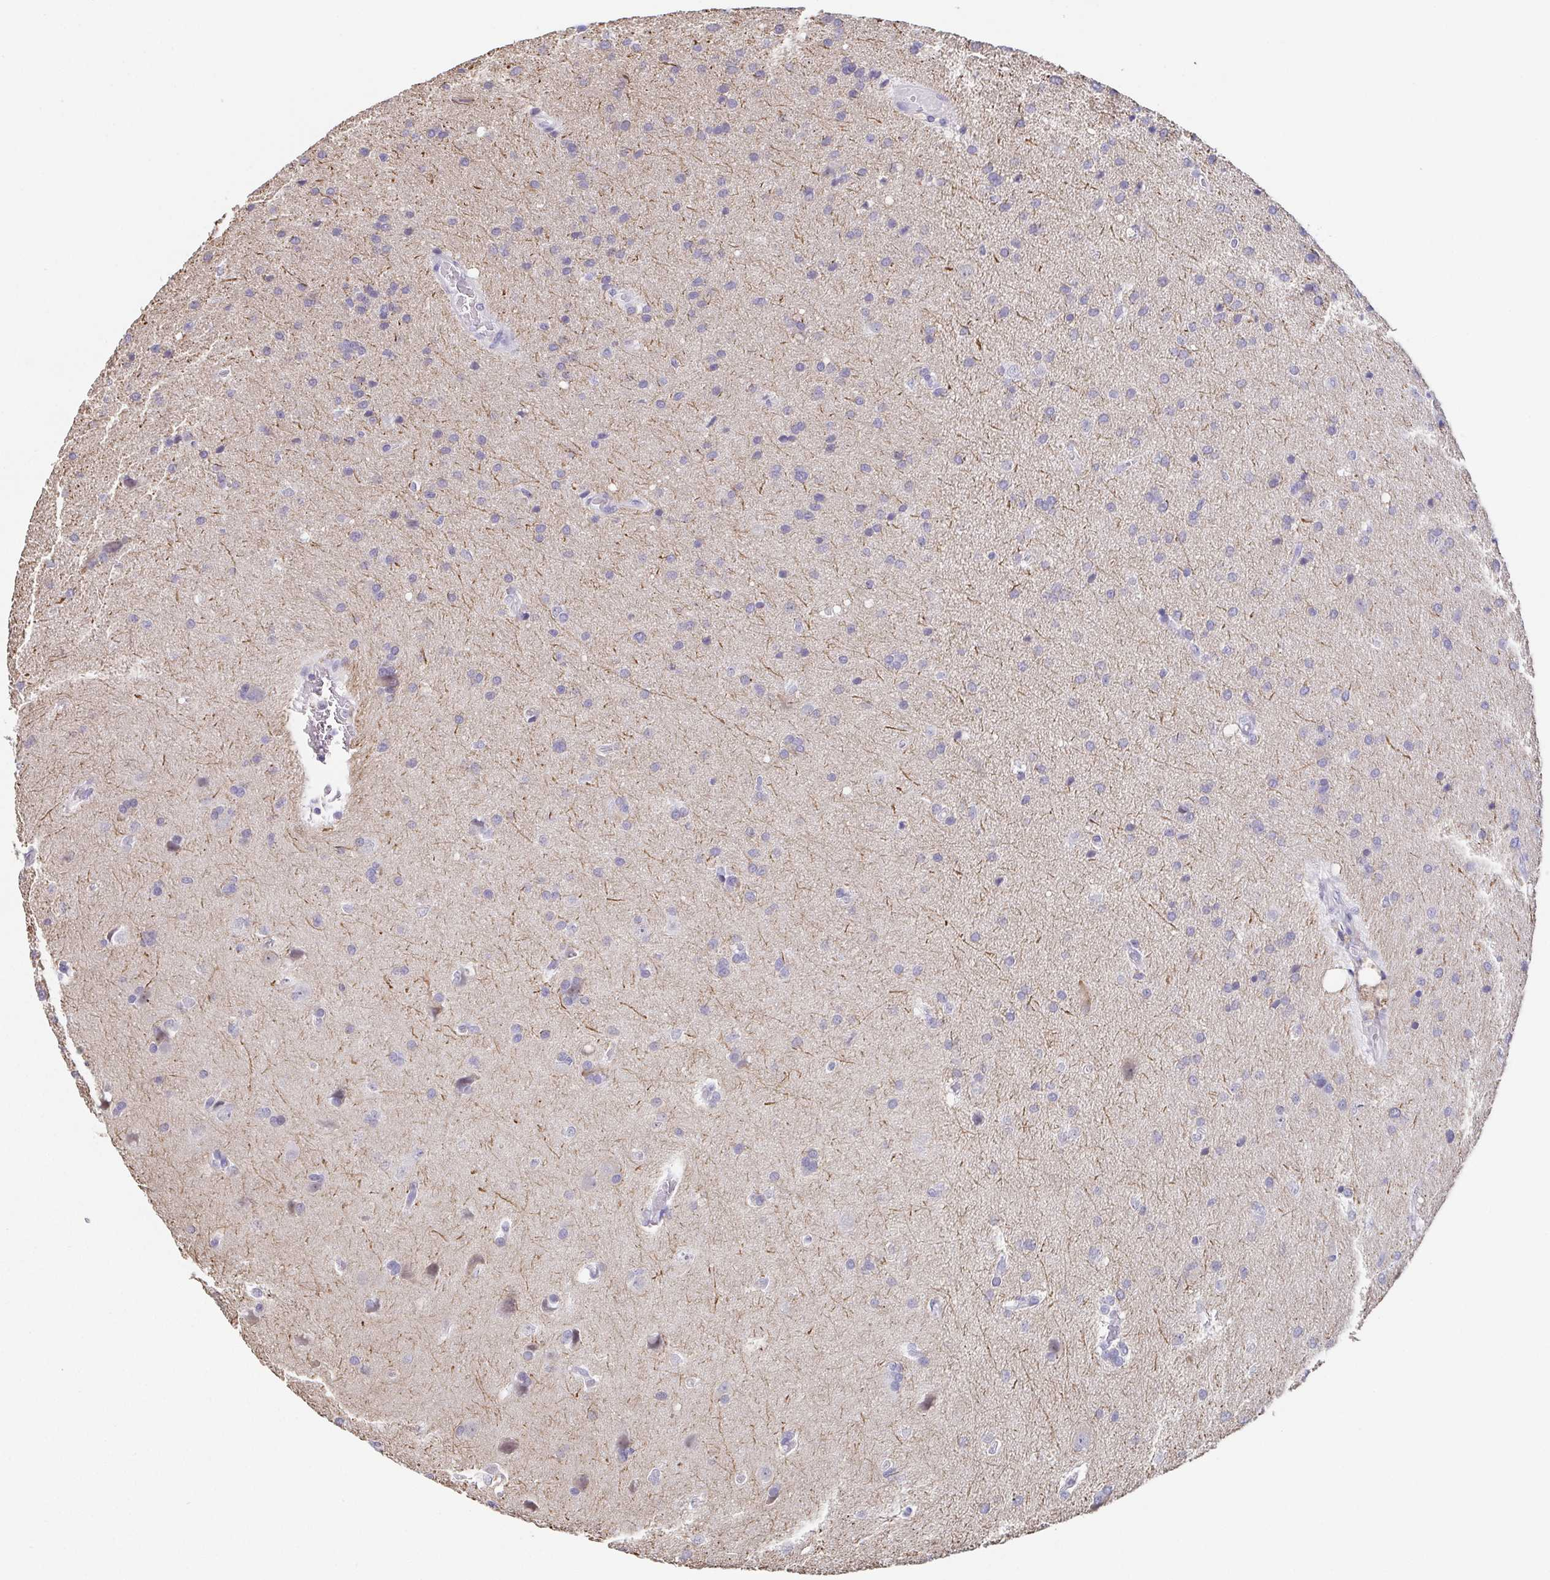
{"staining": {"intensity": "negative", "quantity": "none", "location": "none"}, "tissue": "glioma", "cell_type": "Tumor cells", "image_type": "cancer", "snomed": [{"axis": "morphology", "description": "Glioma, malignant, Low grade"}, {"axis": "topography", "description": "Brain"}], "caption": "Tumor cells show no significant protein positivity in malignant glioma (low-grade). Nuclei are stained in blue.", "gene": "NEFH", "patient": {"sex": "female", "age": 54}}